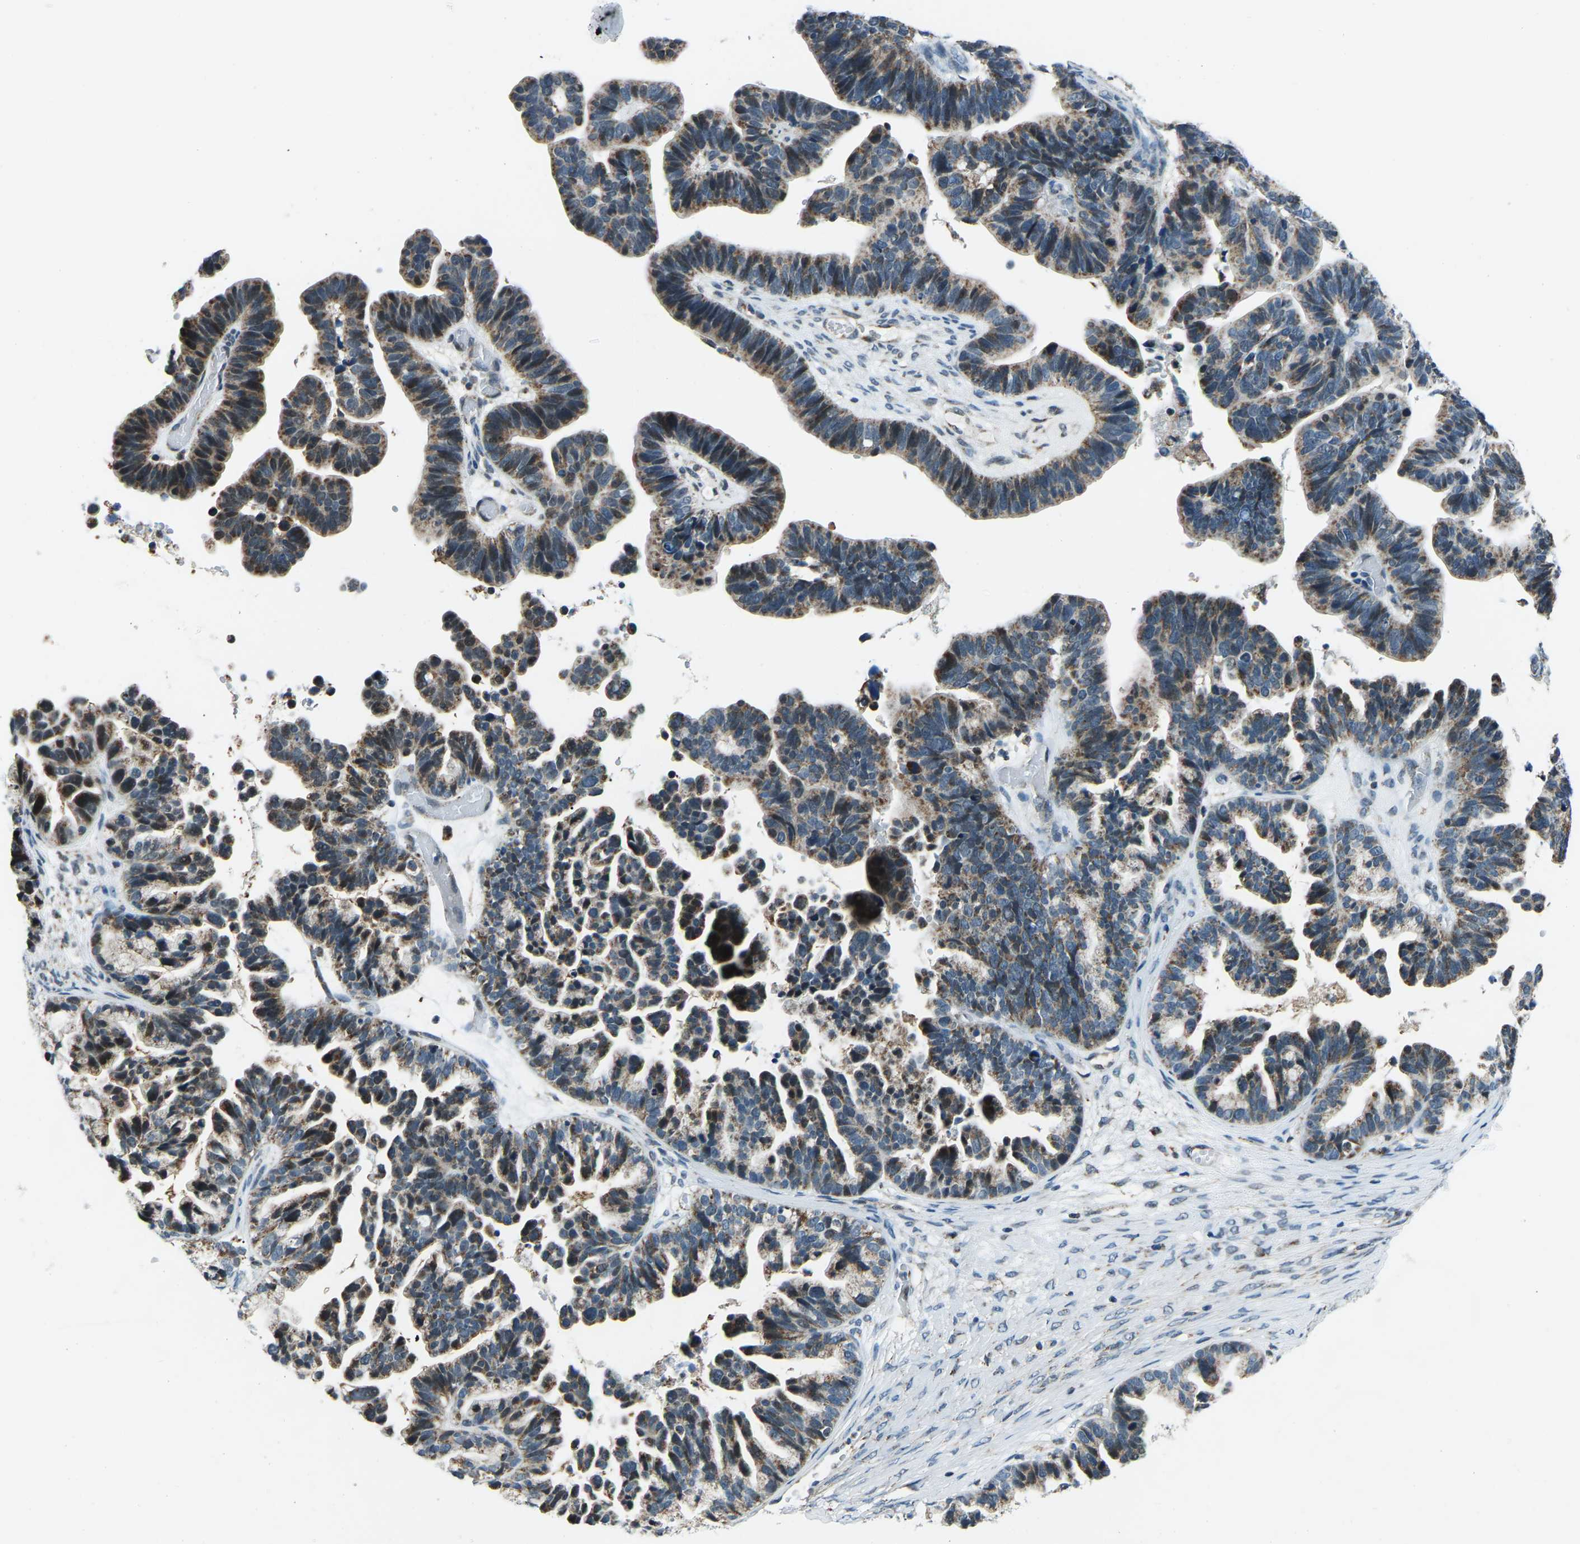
{"staining": {"intensity": "weak", "quantity": ">75%", "location": "cytoplasmic/membranous"}, "tissue": "ovarian cancer", "cell_type": "Tumor cells", "image_type": "cancer", "snomed": [{"axis": "morphology", "description": "Cystadenocarcinoma, serous, NOS"}, {"axis": "topography", "description": "Ovary"}], "caption": "Immunohistochemistry (IHC) (DAB (3,3'-diaminobenzidine)) staining of ovarian cancer (serous cystadenocarcinoma) shows weak cytoplasmic/membranous protein expression in approximately >75% of tumor cells.", "gene": "RBM33", "patient": {"sex": "female", "age": 56}}